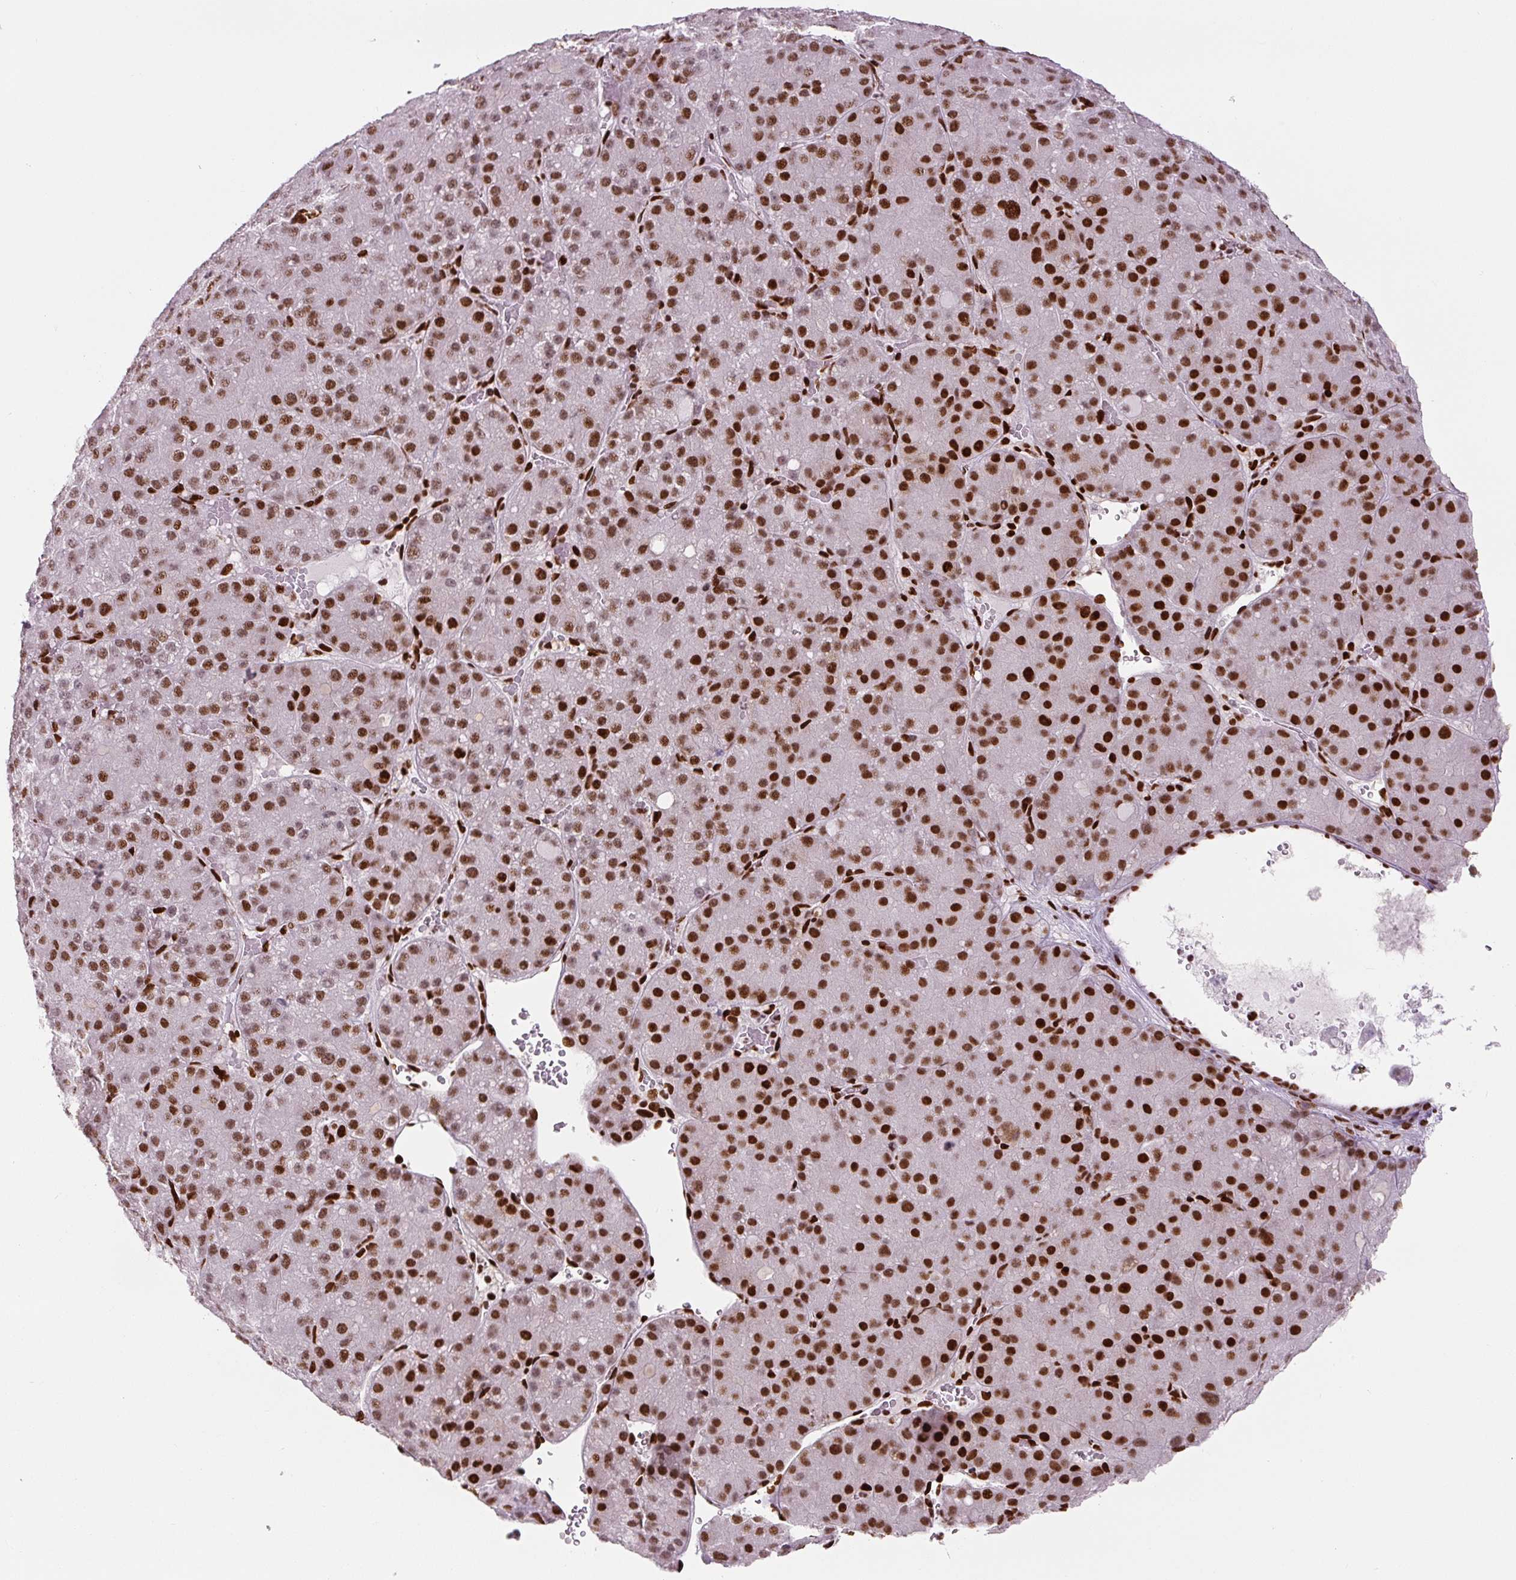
{"staining": {"intensity": "strong", "quantity": ">75%", "location": "nuclear"}, "tissue": "liver cancer", "cell_type": "Tumor cells", "image_type": "cancer", "snomed": [{"axis": "morphology", "description": "Carcinoma, Hepatocellular, NOS"}, {"axis": "topography", "description": "Liver"}], "caption": "There is high levels of strong nuclear positivity in tumor cells of hepatocellular carcinoma (liver), as demonstrated by immunohistochemical staining (brown color).", "gene": "FUS", "patient": {"sex": "male", "age": 67}}